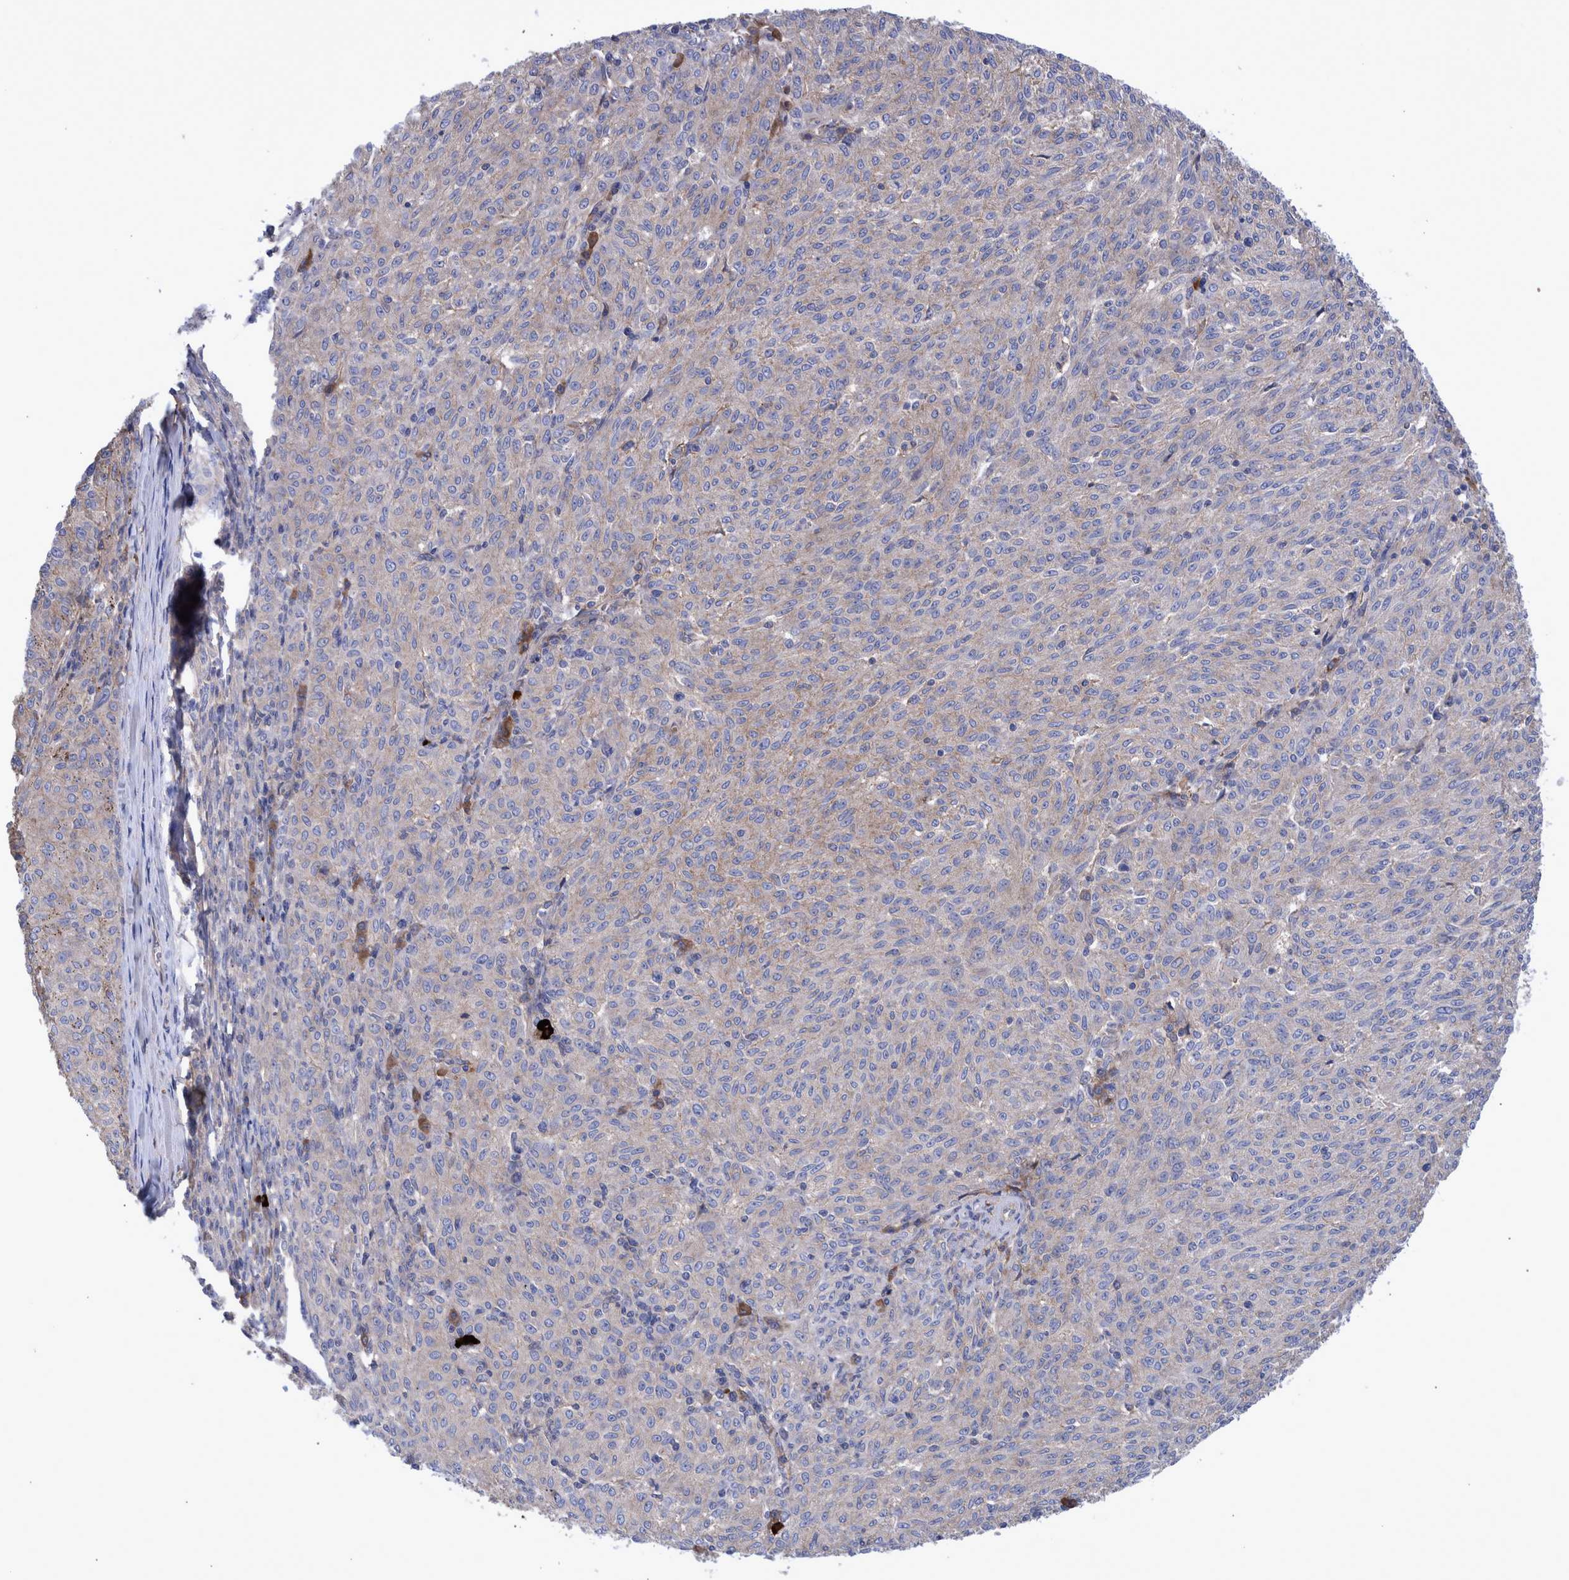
{"staining": {"intensity": "negative", "quantity": "none", "location": "none"}, "tissue": "melanoma", "cell_type": "Tumor cells", "image_type": "cancer", "snomed": [{"axis": "morphology", "description": "Malignant melanoma, NOS"}, {"axis": "topography", "description": "Skin"}], "caption": "High power microscopy photomicrograph of an immunohistochemistry (IHC) micrograph of melanoma, revealing no significant positivity in tumor cells.", "gene": "DLL4", "patient": {"sex": "female", "age": 72}}